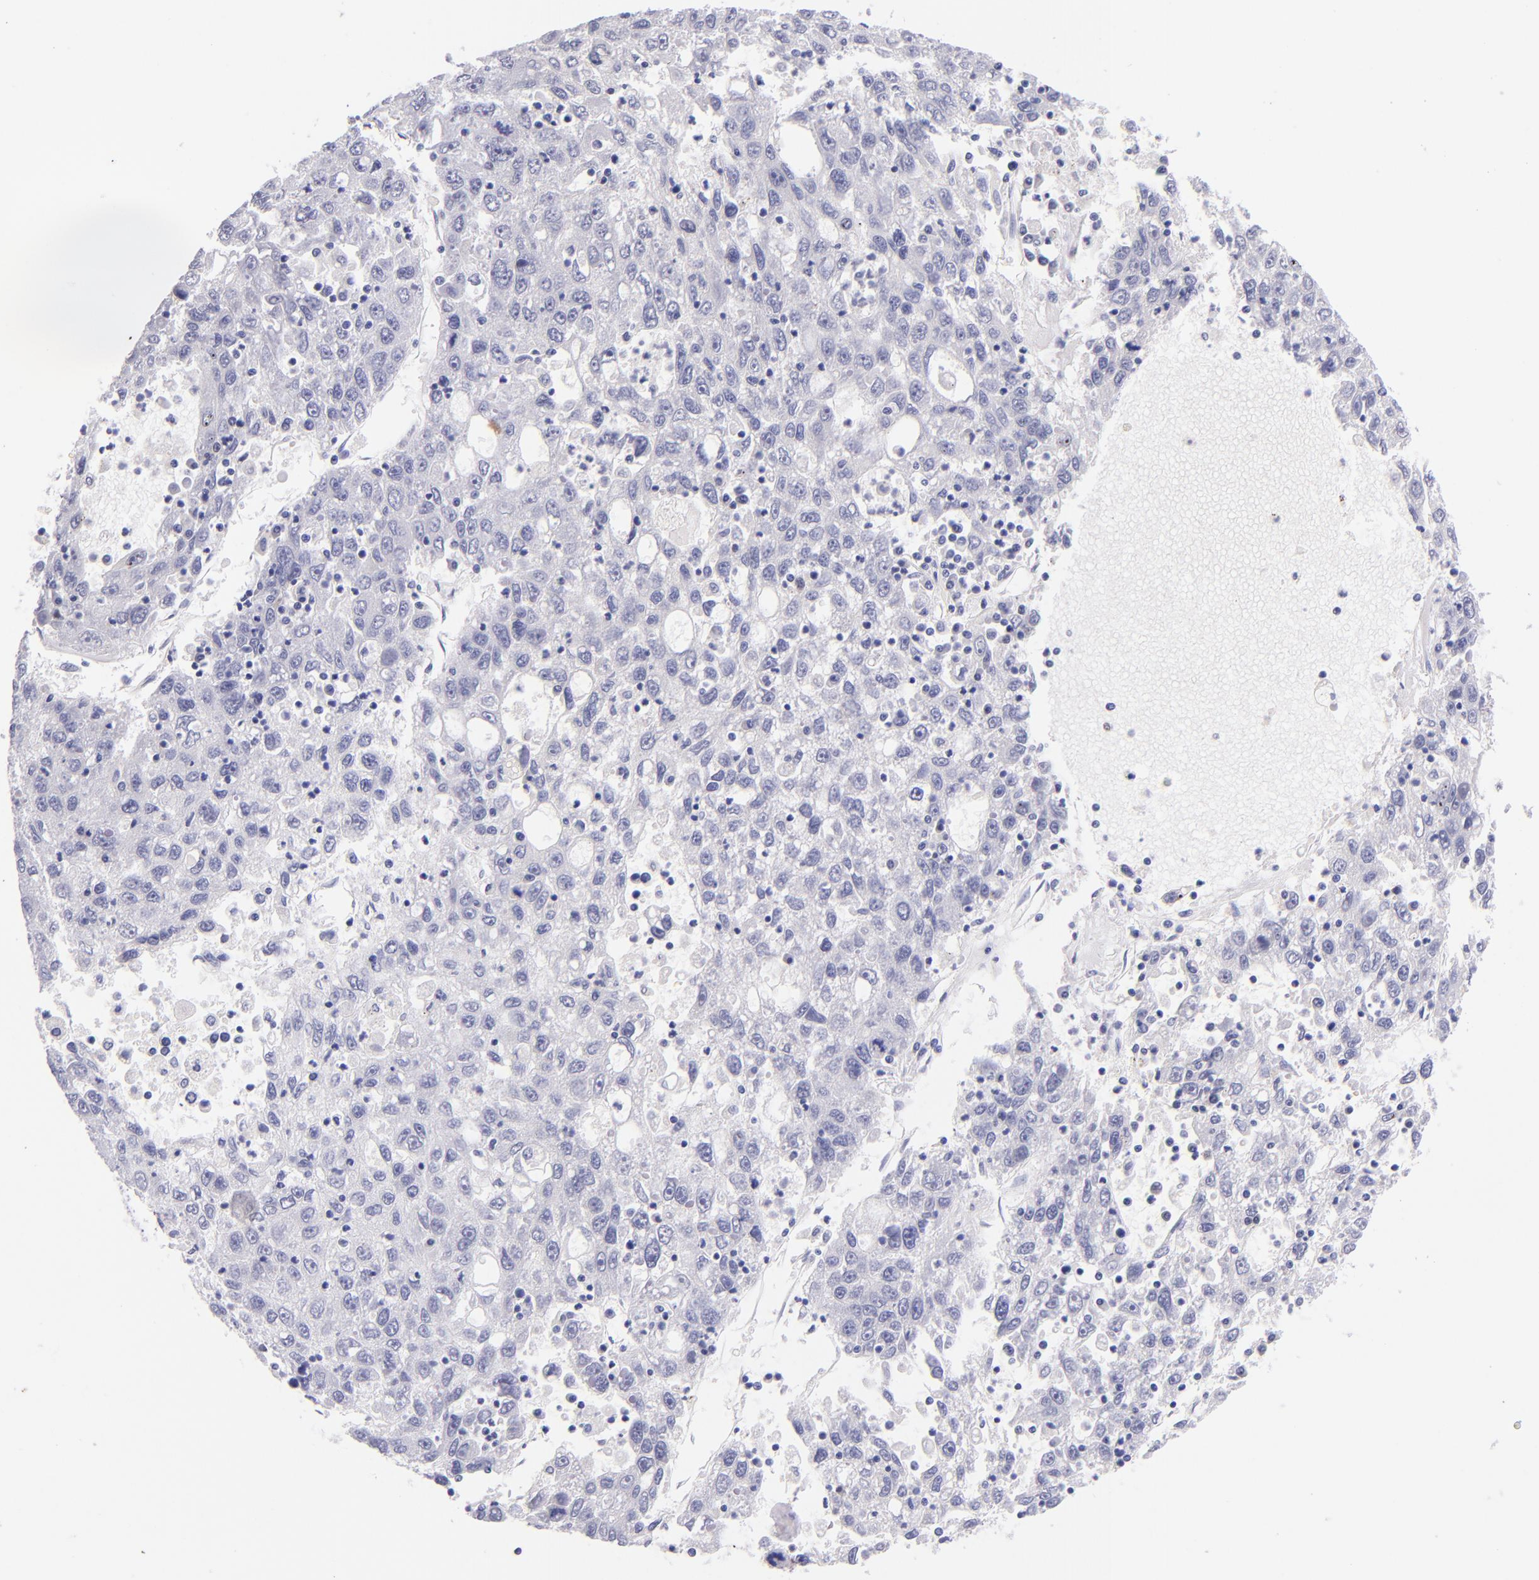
{"staining": {"intensity": "negative", "quantity": "none", "location": "none"}, "tissue": "liver cancer", "cell_type": "Tumor cells", "image_type": "cancer", "snomed": [{"axis": "morphology", "description": "Carcinoma, Hepatocellular, NOS"}, {"axis": "topography", "description": "Liver"}], "caption": "Micrograph shows no protein staining in tumor cells of liver cancer (hepatocellular carcinoma) tissue.", "gene": "IRF4", "patient": {"sex": "male", "age": 49}}